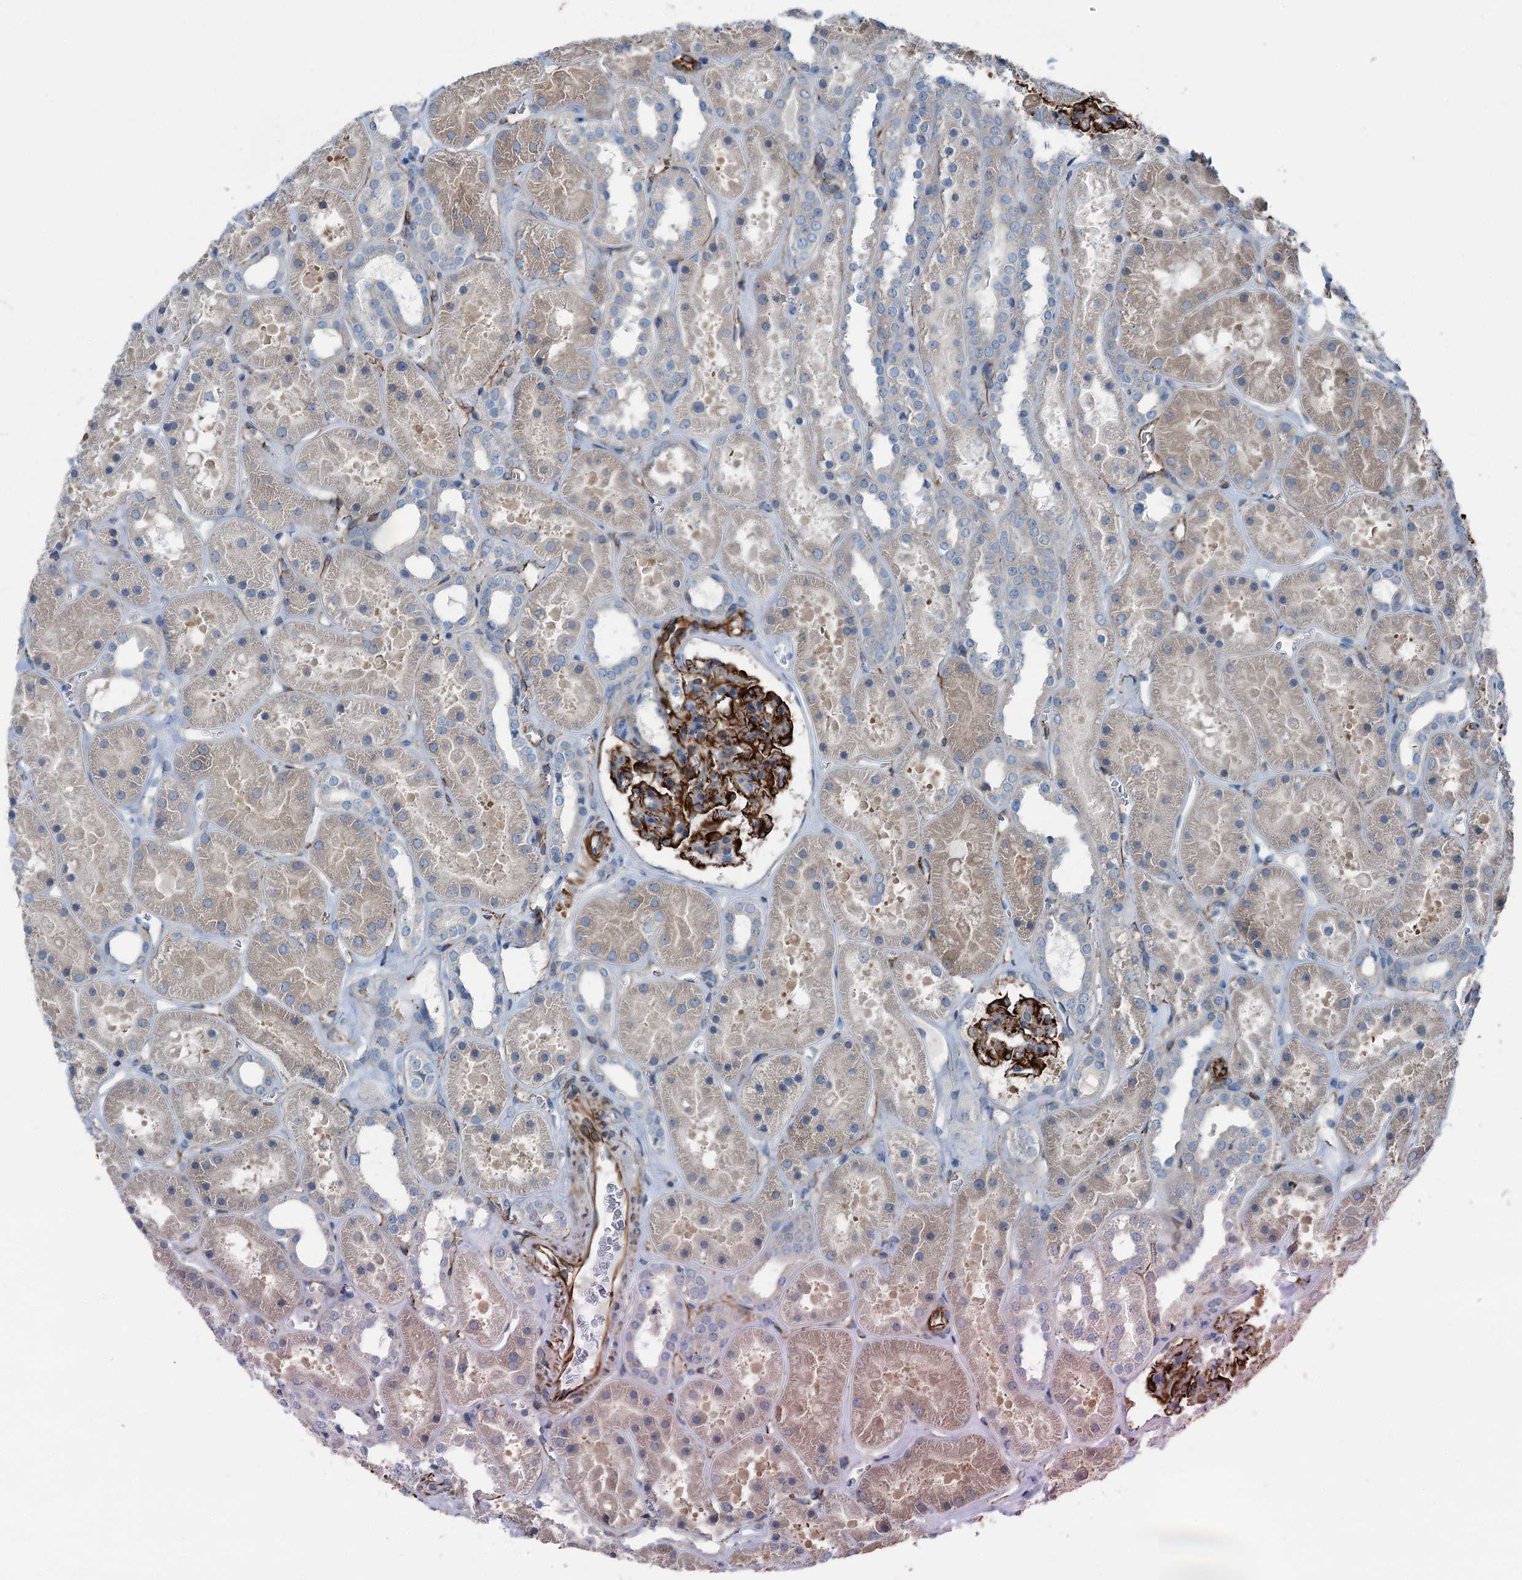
{"staining": {"intensity": "strong", "quantity": ">75%", "location": "cytoplasmic/membranous"}, "tissue": "kidney", "cell_type": "Cells in glomeruli", "image_type": "normal", "snomed": [{"axis": "morphology", "description": "Normal tissue, NOS"}, {"axis": "topography", "description": "Kidney"}], "caption": "Immunohistochemical staining of benign kidney reveals strong cytoplasmic/membranous protein staining in about >75% of cells in glomeruli.", "gene": "AXL", "patient": {"sex": "female", "age": 41}}